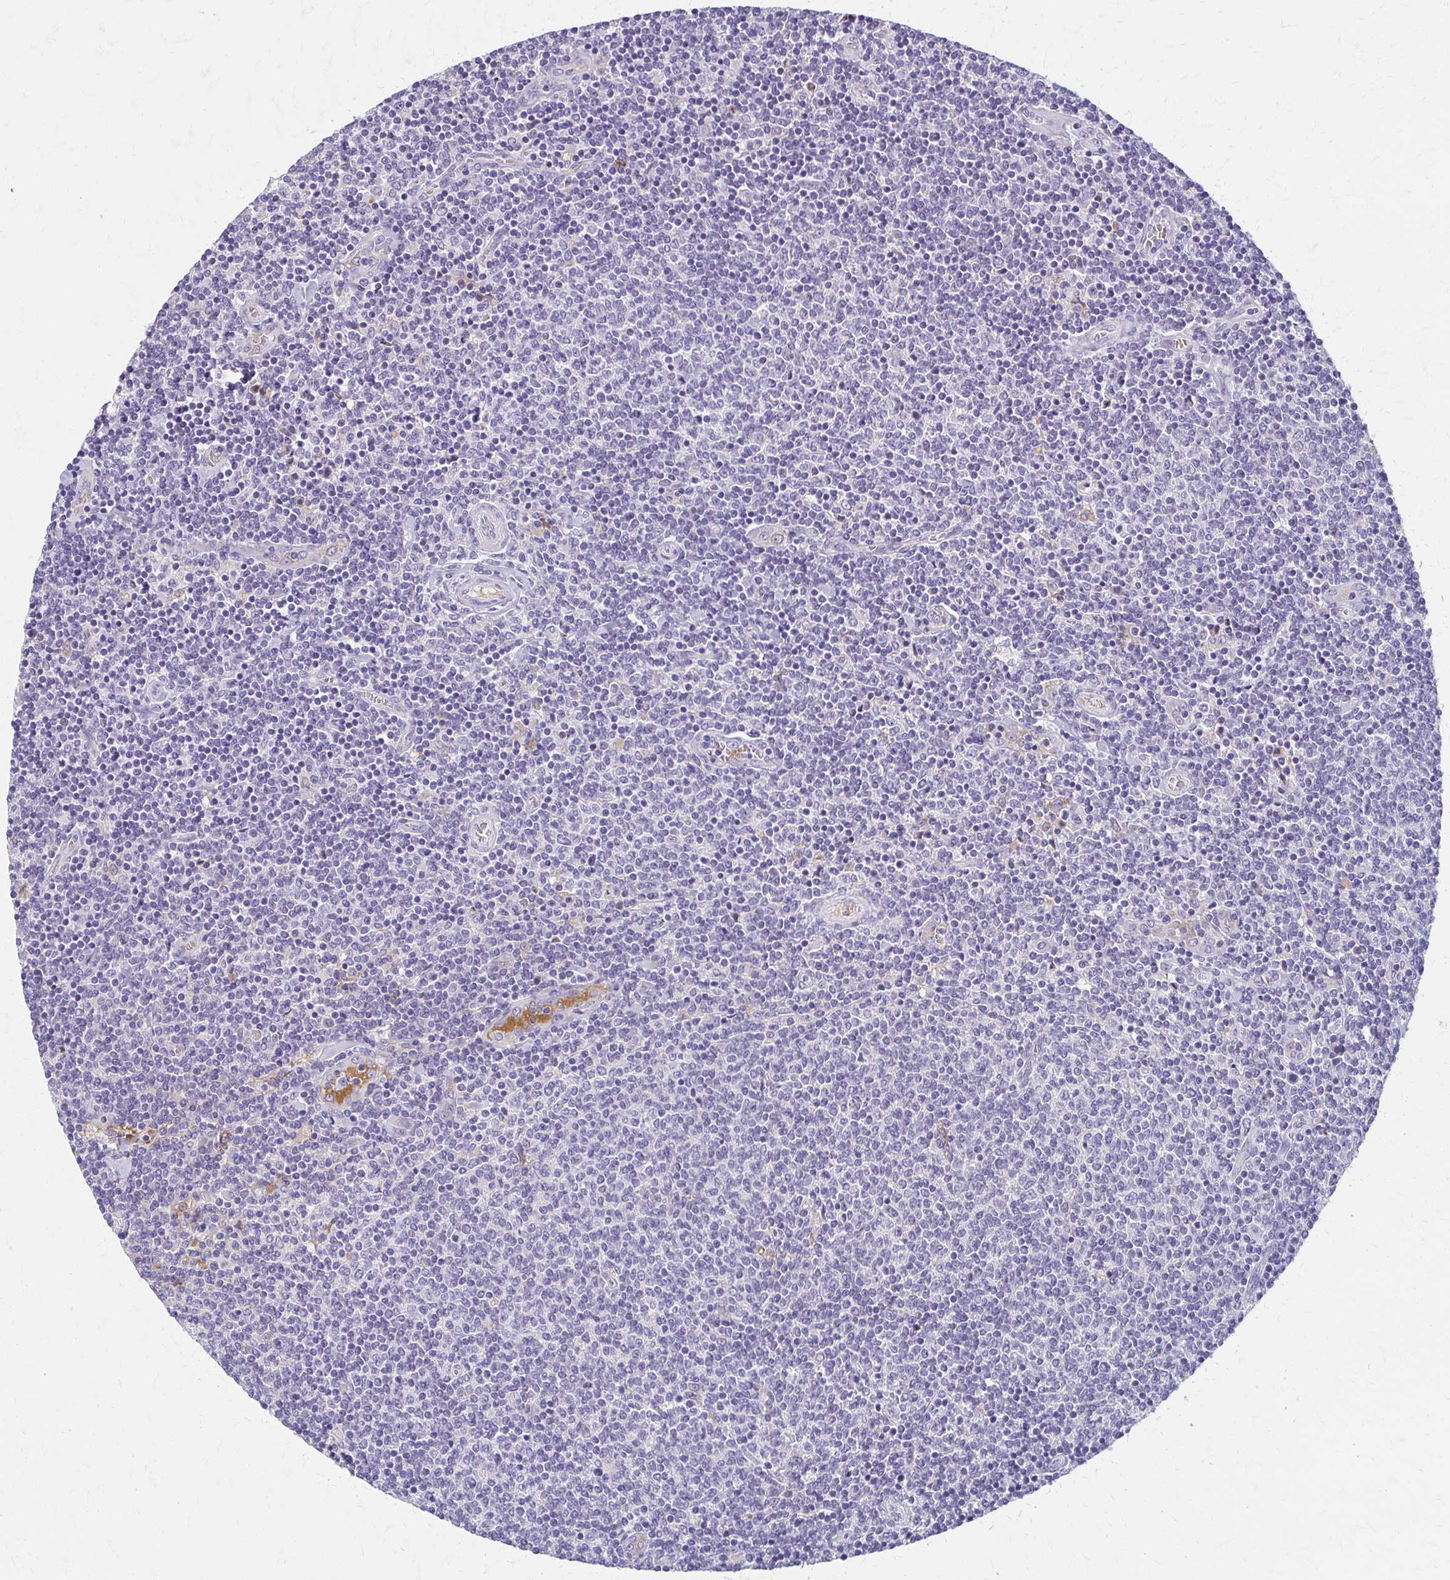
{"staining": {"intensity": "negative", "quantity": "none", "location": "none"}, "tissue": "lymphoma", "cell_type": "Tumor cells", "image_type": "cancer", "snomed": [{"axis": "morphology", "description": "Malignant lymphoma, non-Hodgkin's type, Low grade"}, {"axis": "topography", "description": "Lymph node"}], "caption": "DAB (3,3'-diaminobenzidine) immunohistochemical staining of malignant lymphoma, non-Hodgkin's type (low-grade) demonstrates no significant positivity in tumor cells. (DAB (3,3'-diaminobenzidine) immunohistochemistry, high magnification).", "gene": "BBS12", "patient": {"sex": "male", "age": 52}}